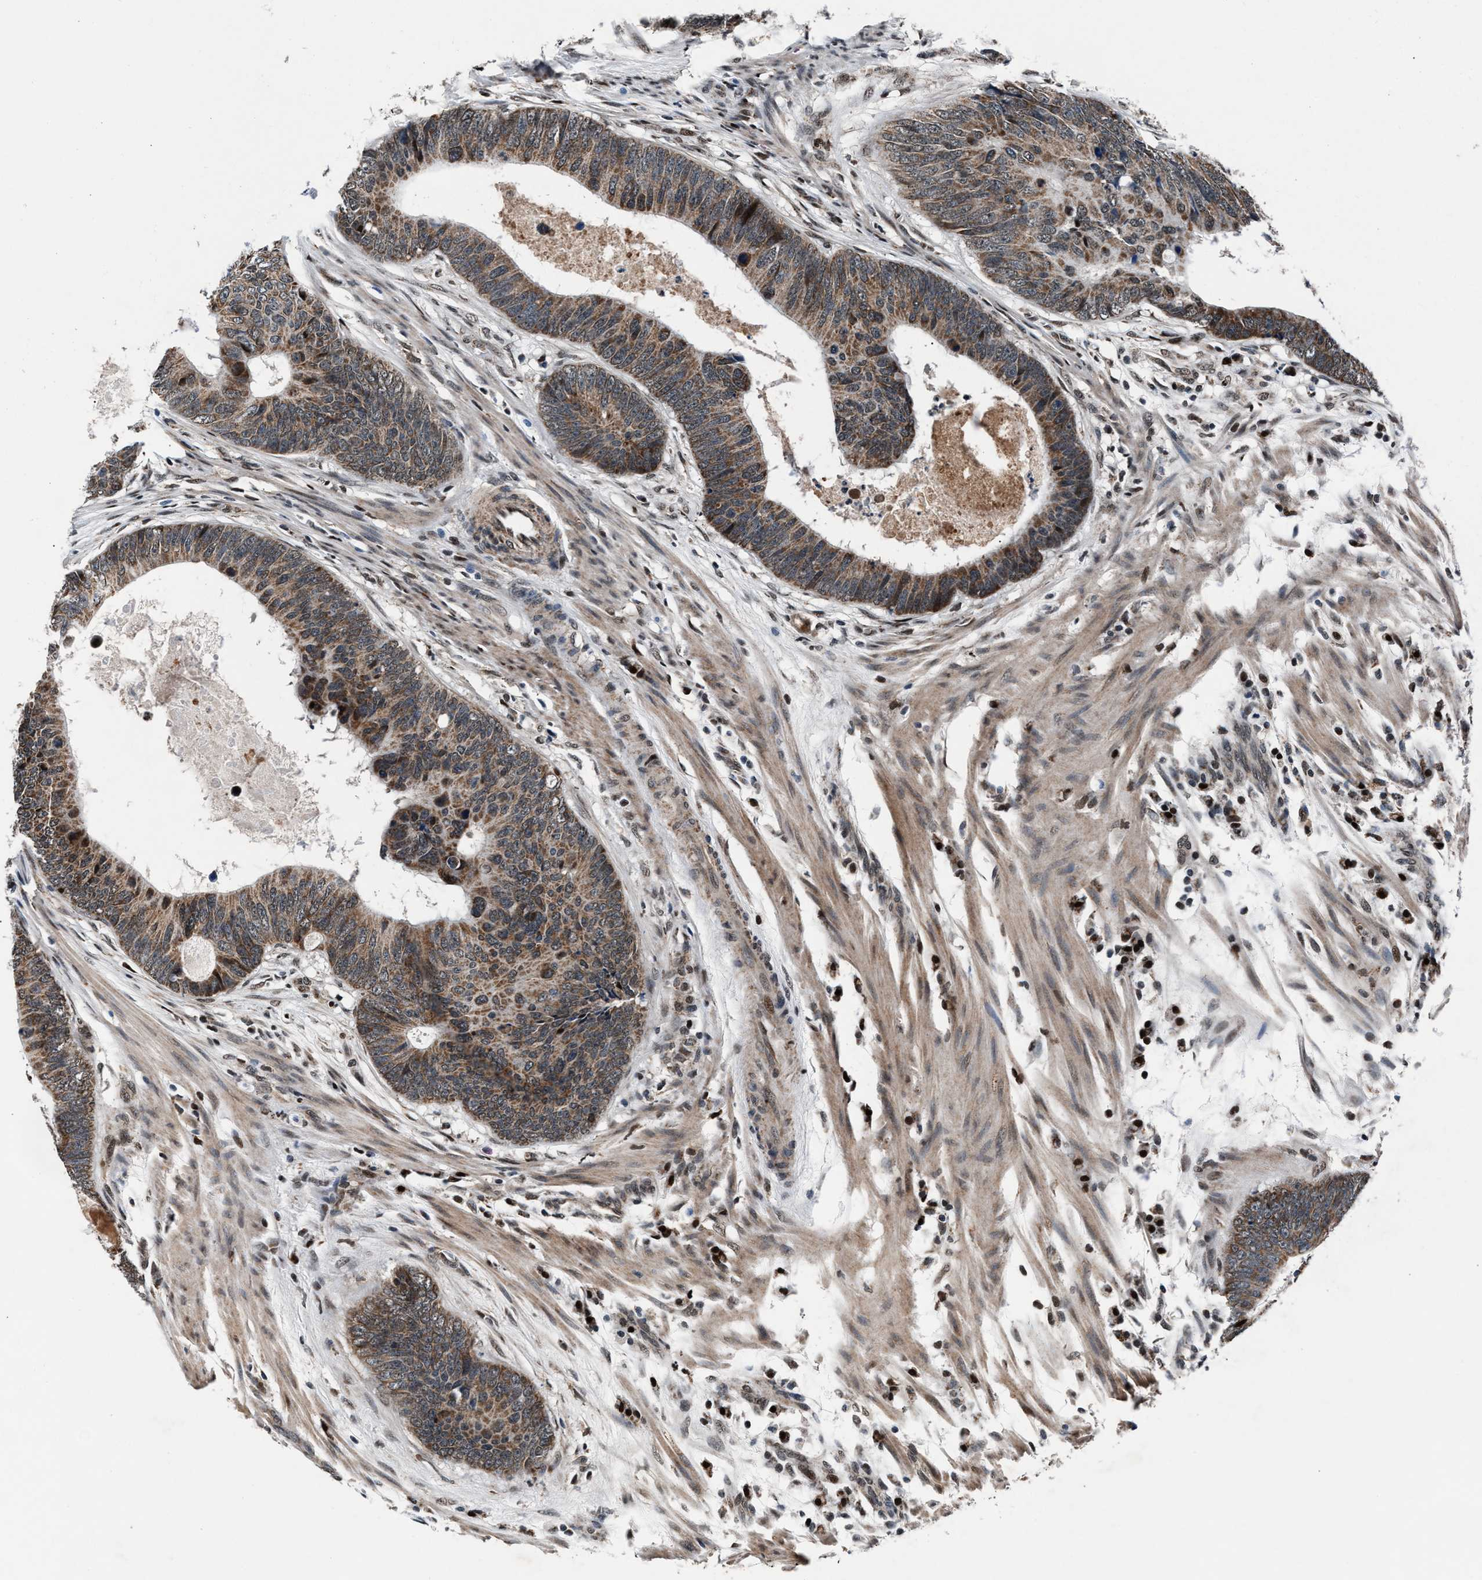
{"staining": {"intensity": "weak", "quantity": ">75%", "location": "cytoplasmic/membranous"}, "tissue": "colorectal cancer", "cell_type": "Tumor cells", "image_type": "cancer", "snomed": [{"axis": "morphology", "description": "Adenocarcinoma, NOS"}, {"axis": "topography", "description": "Colon"}], "caption": "Brown immunohistochemical staining in human colorectal adenocarcinoma displays weak cytoplasmic/membranous positivity in about >75% of tumor cells. (Stains: DAB in brown, nuclei in blue, Microscopy: brightfield microscopy at high magnification).", "gene": "PRRC2B", "patient": {"sex": "male", "age": 56}}